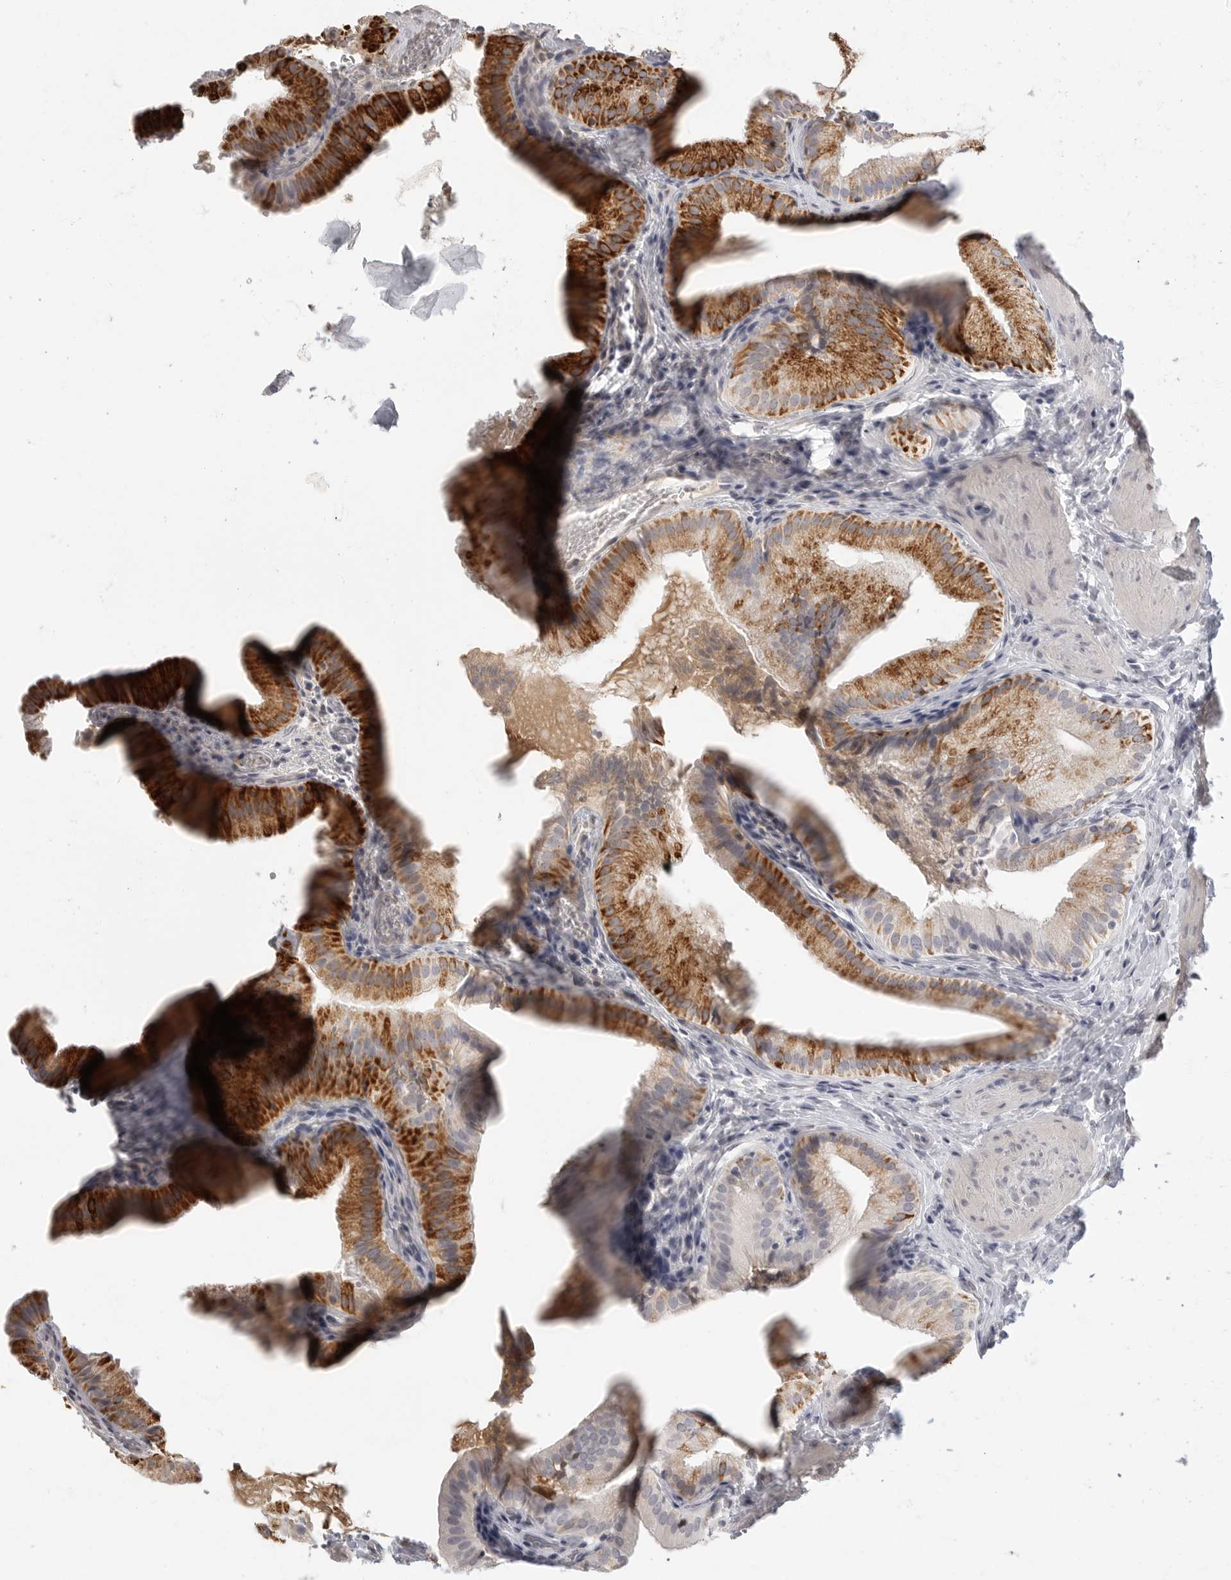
{"staining": {"intensity": "strong", "quantity": ">75%", "location": "cytoplasmic/membranous"}, "tissue": "gallbladder", "cell_type": "Glandular cells", "image_type": "normal", "snomed": [{"axis": "morphology", "description": "Normal tissue, NOS"}, {"axis": "topography", "description": "Gallbladder"}], "caption": "DAB immunohistochemical staining of normal human gallbladder reveals strong cytoplasmic/membranous protein positivity in about >75% of glandular cells. The staining was performed using DAB to visualize the protein expression in brown, while the nuclei were stained in blue with hematoxylin (Magnification: 20x).", "gene": "HMGCS2", "patient": {"sex": "female", "age": 30}}